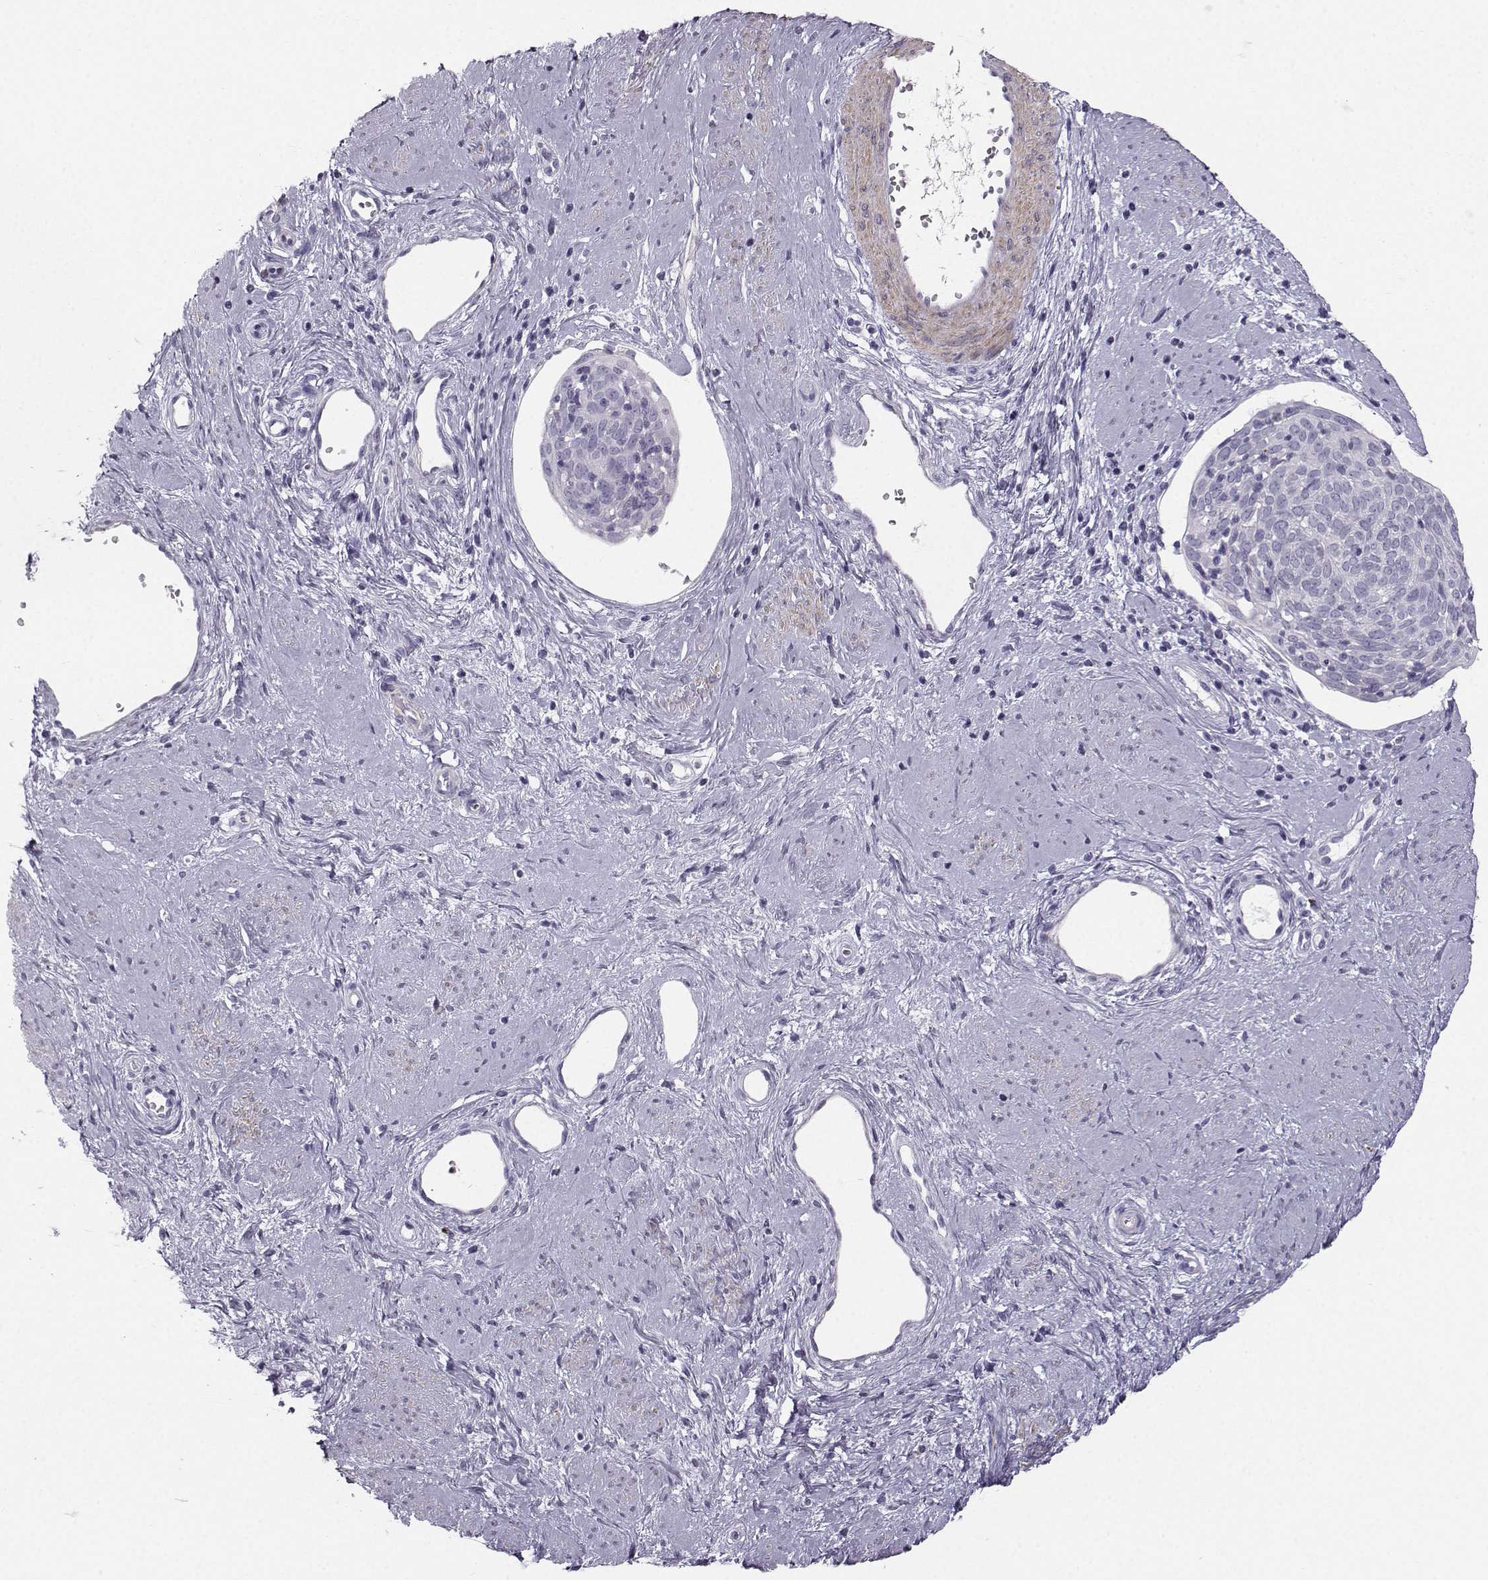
{"staining": {"intensity": "negative", "quantity": "none", "location": "none"}, "tissue": "cervical cancer", "cell_type": "Tumor cells", "image_type": "cancer", "snomed": [{"axis": "morphology", "description": "Squamous cell carcinoma, NOS"}, {"axis": "topography", "description": "Cervix"}], "caption": "Immunohistochemistry micrograph of neoplastic tissue: human cervical squamous cell carcinoma stained with DAB exhibits no significant protein expression in tumor cells.", "gene": "CASR", "patient": {"sex": "female", "age": 39}}